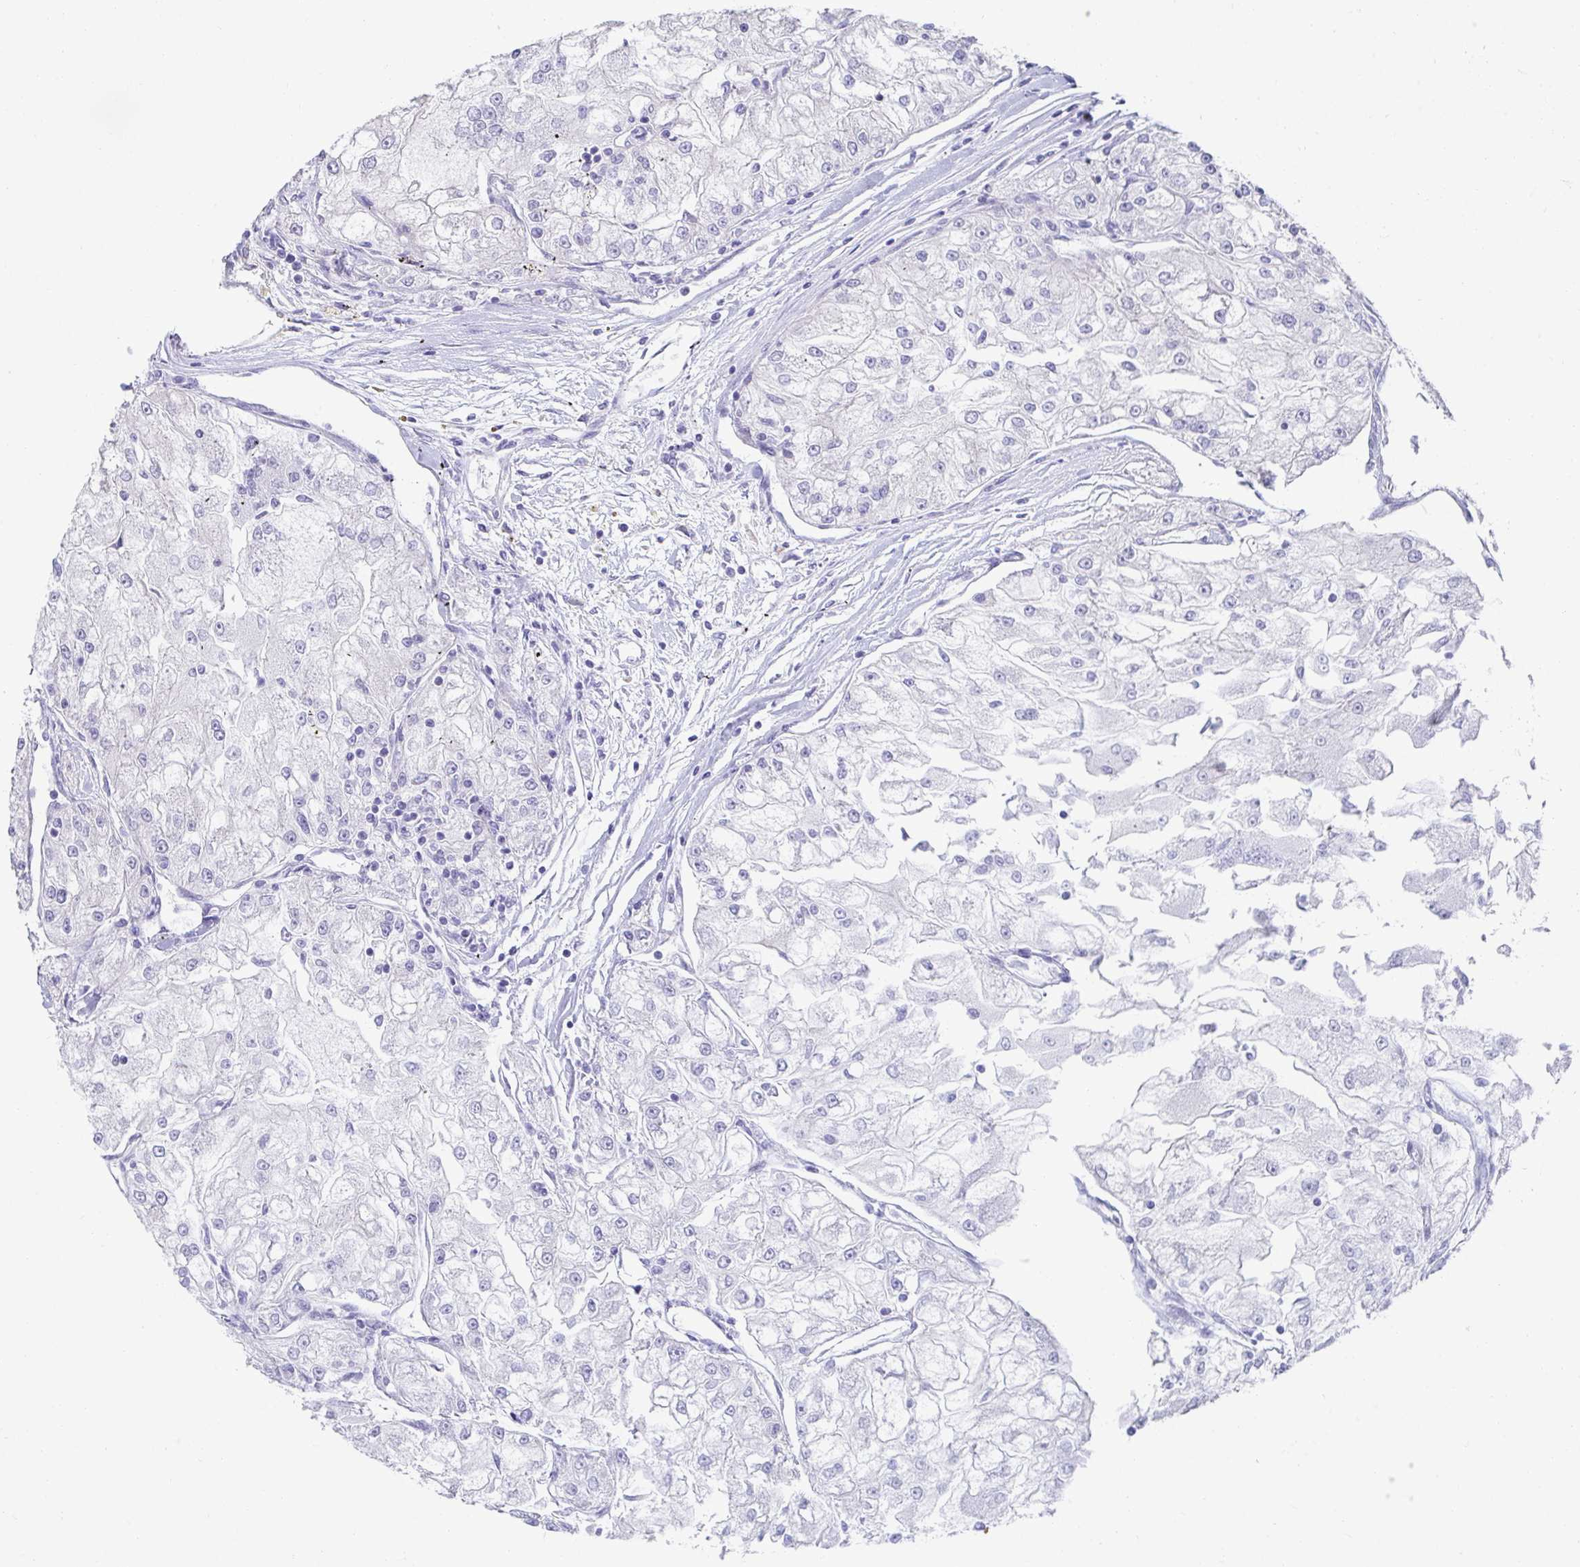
{"staining": {"intensity": "negative", "quantity": "none", "location": "none"}, "tissue": "renal cancer", "cell_type": "Tumor cells", "image_type": "cancer", "snomed": [{"axis": "morphology", "description": "Adenocarcinoma, NOS"}, {"axis": "topography", "description": "Kidney"}], "caption": "IHC micrograph of human renal cancer (adenocarcinoma) stained for a protein (brown), which shows no positivity in tumor cells.", "gene": "CXCR1", "patient": {"sex": "female", "age": 72}}